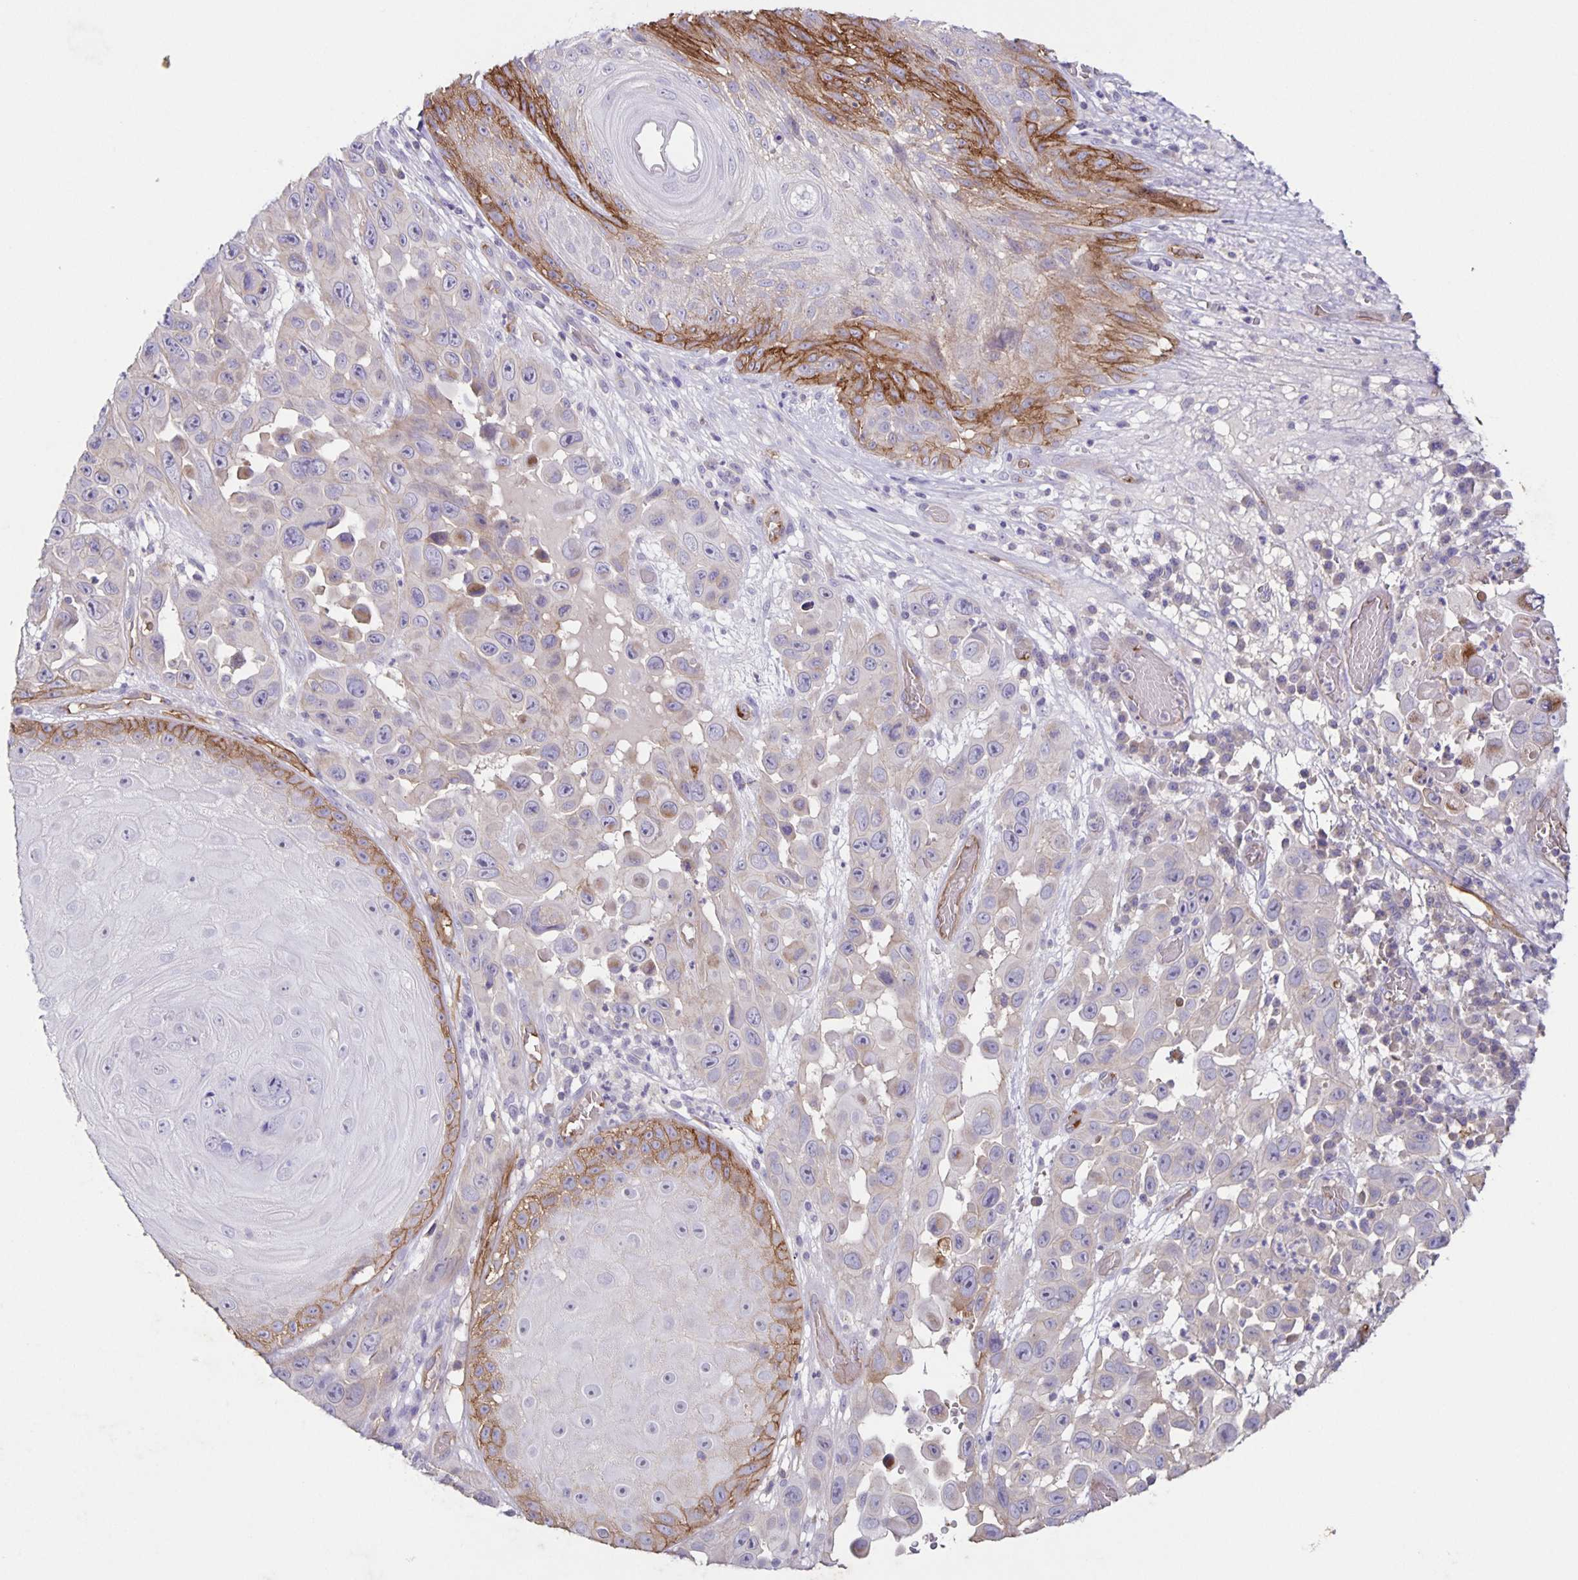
{"staining": {"intensity": "weak", "quantity": "<25%", "location": "cytoplasmic/membranous"}, "tissue": "skin cancer", "cell_type": "Tumor cells", "image_type": "cancer", "snomed": [{"axis": "morphology", "description": "Squamous cell carcinoma, NOS"}, {"axis": "topography", "description": "Skin"}], "caption": "Immunohistochemical staining of skin cancer (squamous cell carcinoma) shows no significant expression in tumor cells.", "gene": "ITGA2", "patient": {"sex": "male", "age": 81}}